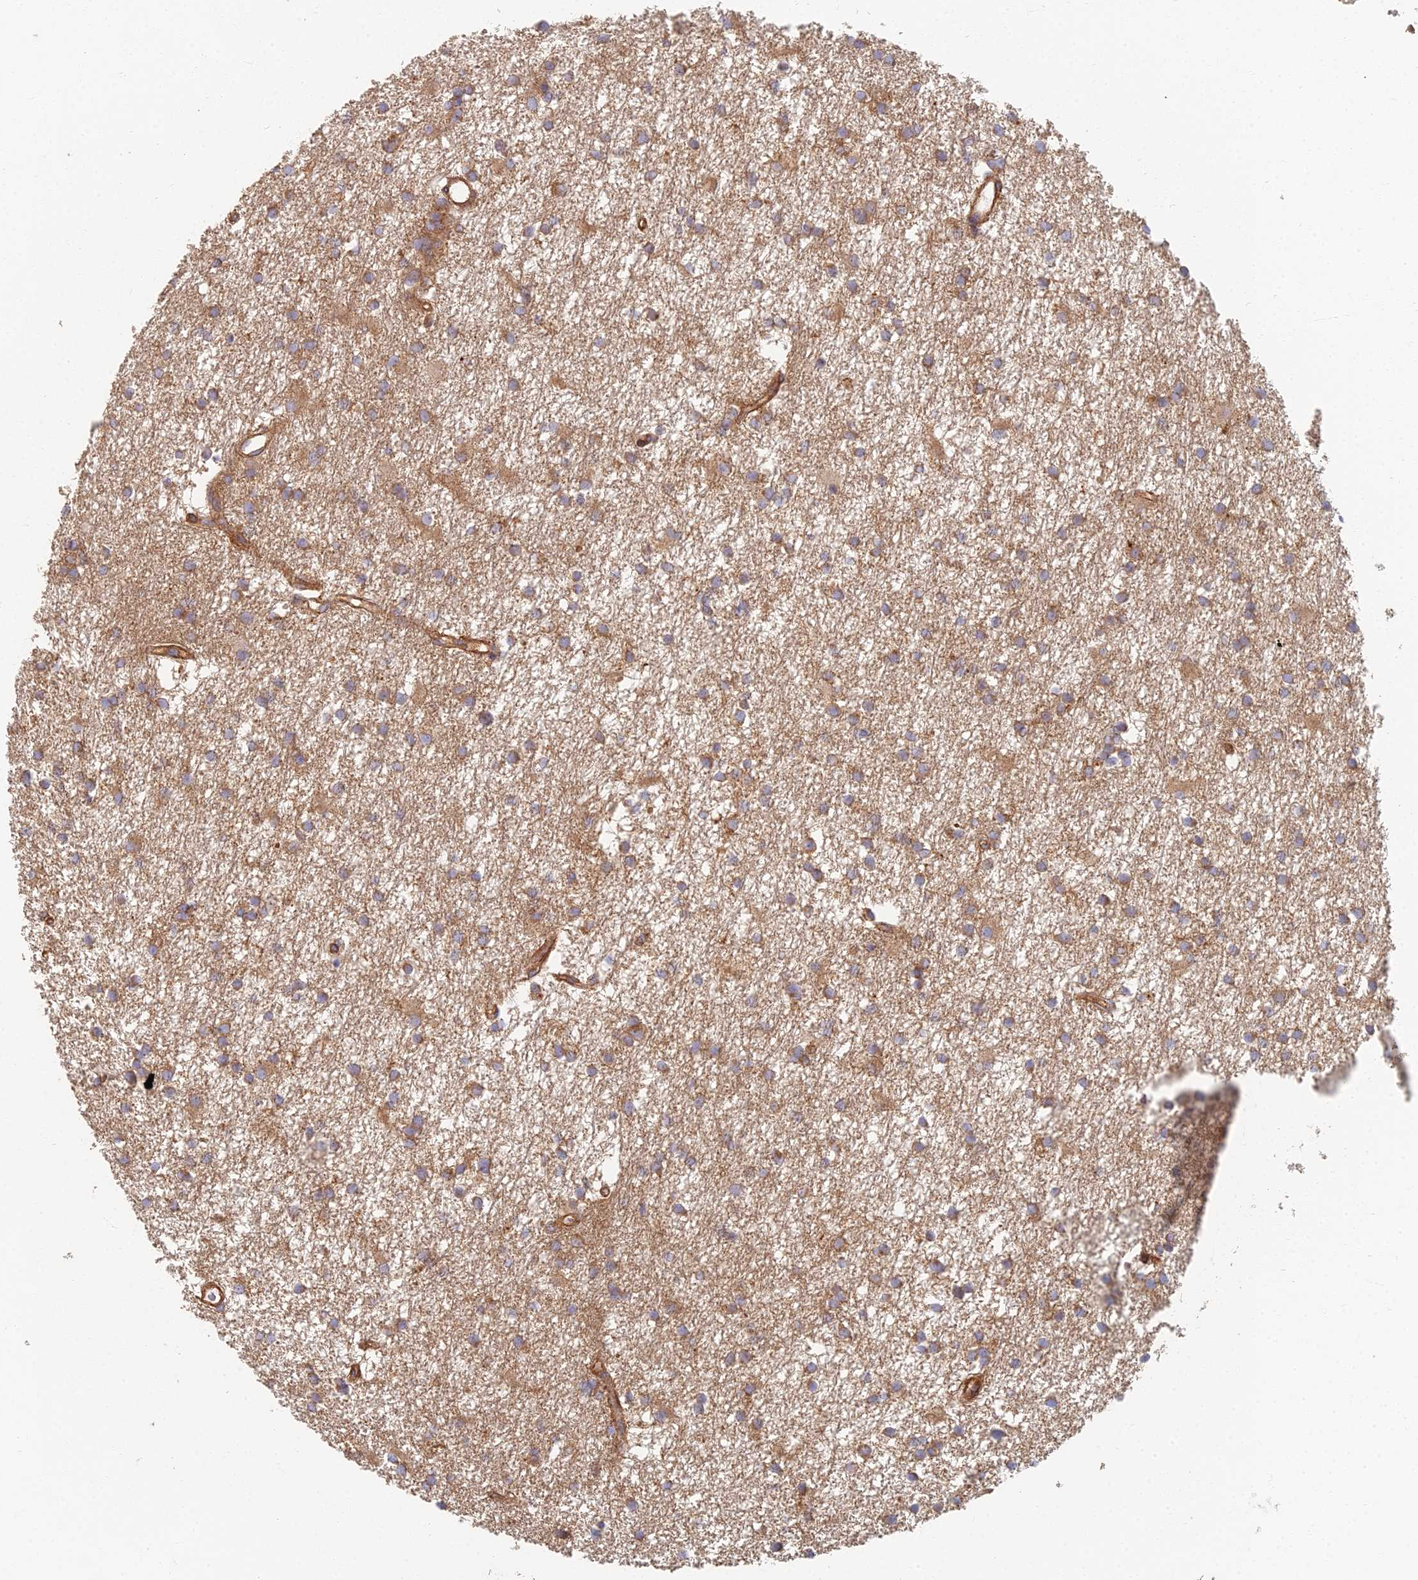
{"staining": {"intensity": "moderate", "quantity": ">75%", "location": "cytoplasmic/membranous"}, "tissue": "glioma", "cell_type": "Tumor cells", "image_type": "cancer", "snomed": [{"axis": "morphology", "description": "Glioma, malignant, High grade"}, {"axis": "topography", "description": "Brain"}], "caption": "Protein staining of malignant glioma (high-grade) tissue displays moderate cytoplasmic/membranous positivity in approximately >75% of tumor cells. The staining is performed using DAB (3,3'-diaminobenzidine) brown chromogen to label protein expression. The nuclei are counter-stained blue using hematoxylin.", "gene": "RBSN", "patient": {"sex": "male", "age": 77}}